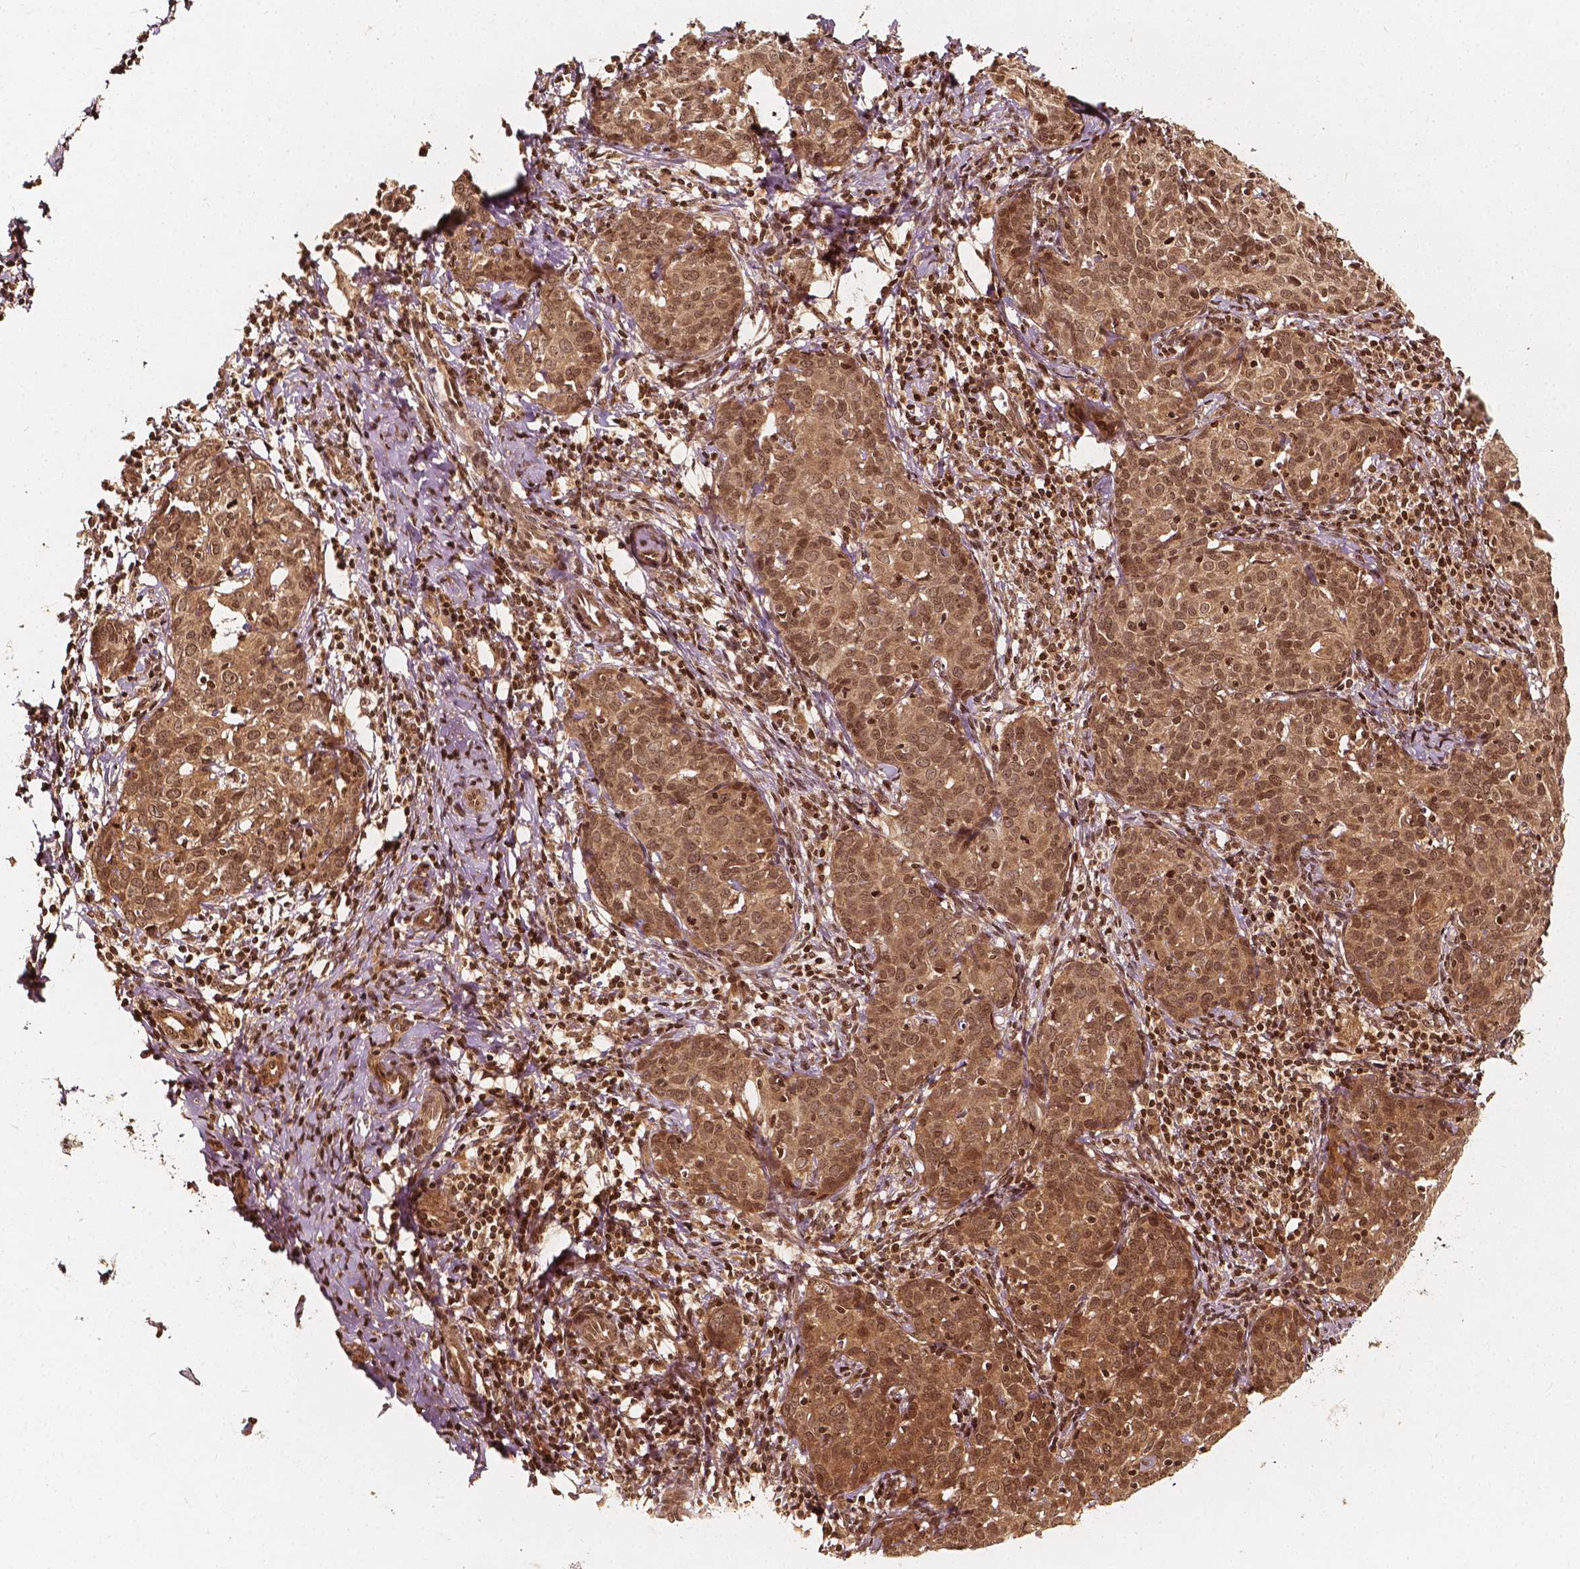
{"staining": {"intensity": "moderate", "quantity": ">75%", "location": "cytoplasmic/membranous,nuclear"}, "tissue": "cervical cancer", "cell_type": "Tumor cells", "image_type": "cancer", "snomed": [{"axis": "morphology", "description": "Squamous cell carcinoma, NOS"}, {"axis": "topography", "description": "Cervix"}], "caption": "IHC (DAB (3,3'-diaminobenzidine)) staining of human cervical cancer (squamous cell carcinoma) shows moderate cytoplasmic/membranous and nuclear protein positivity in about >75% of tumor cells.", "gene": "H3C14", "patient": {"sex": "female", "age": 62}}